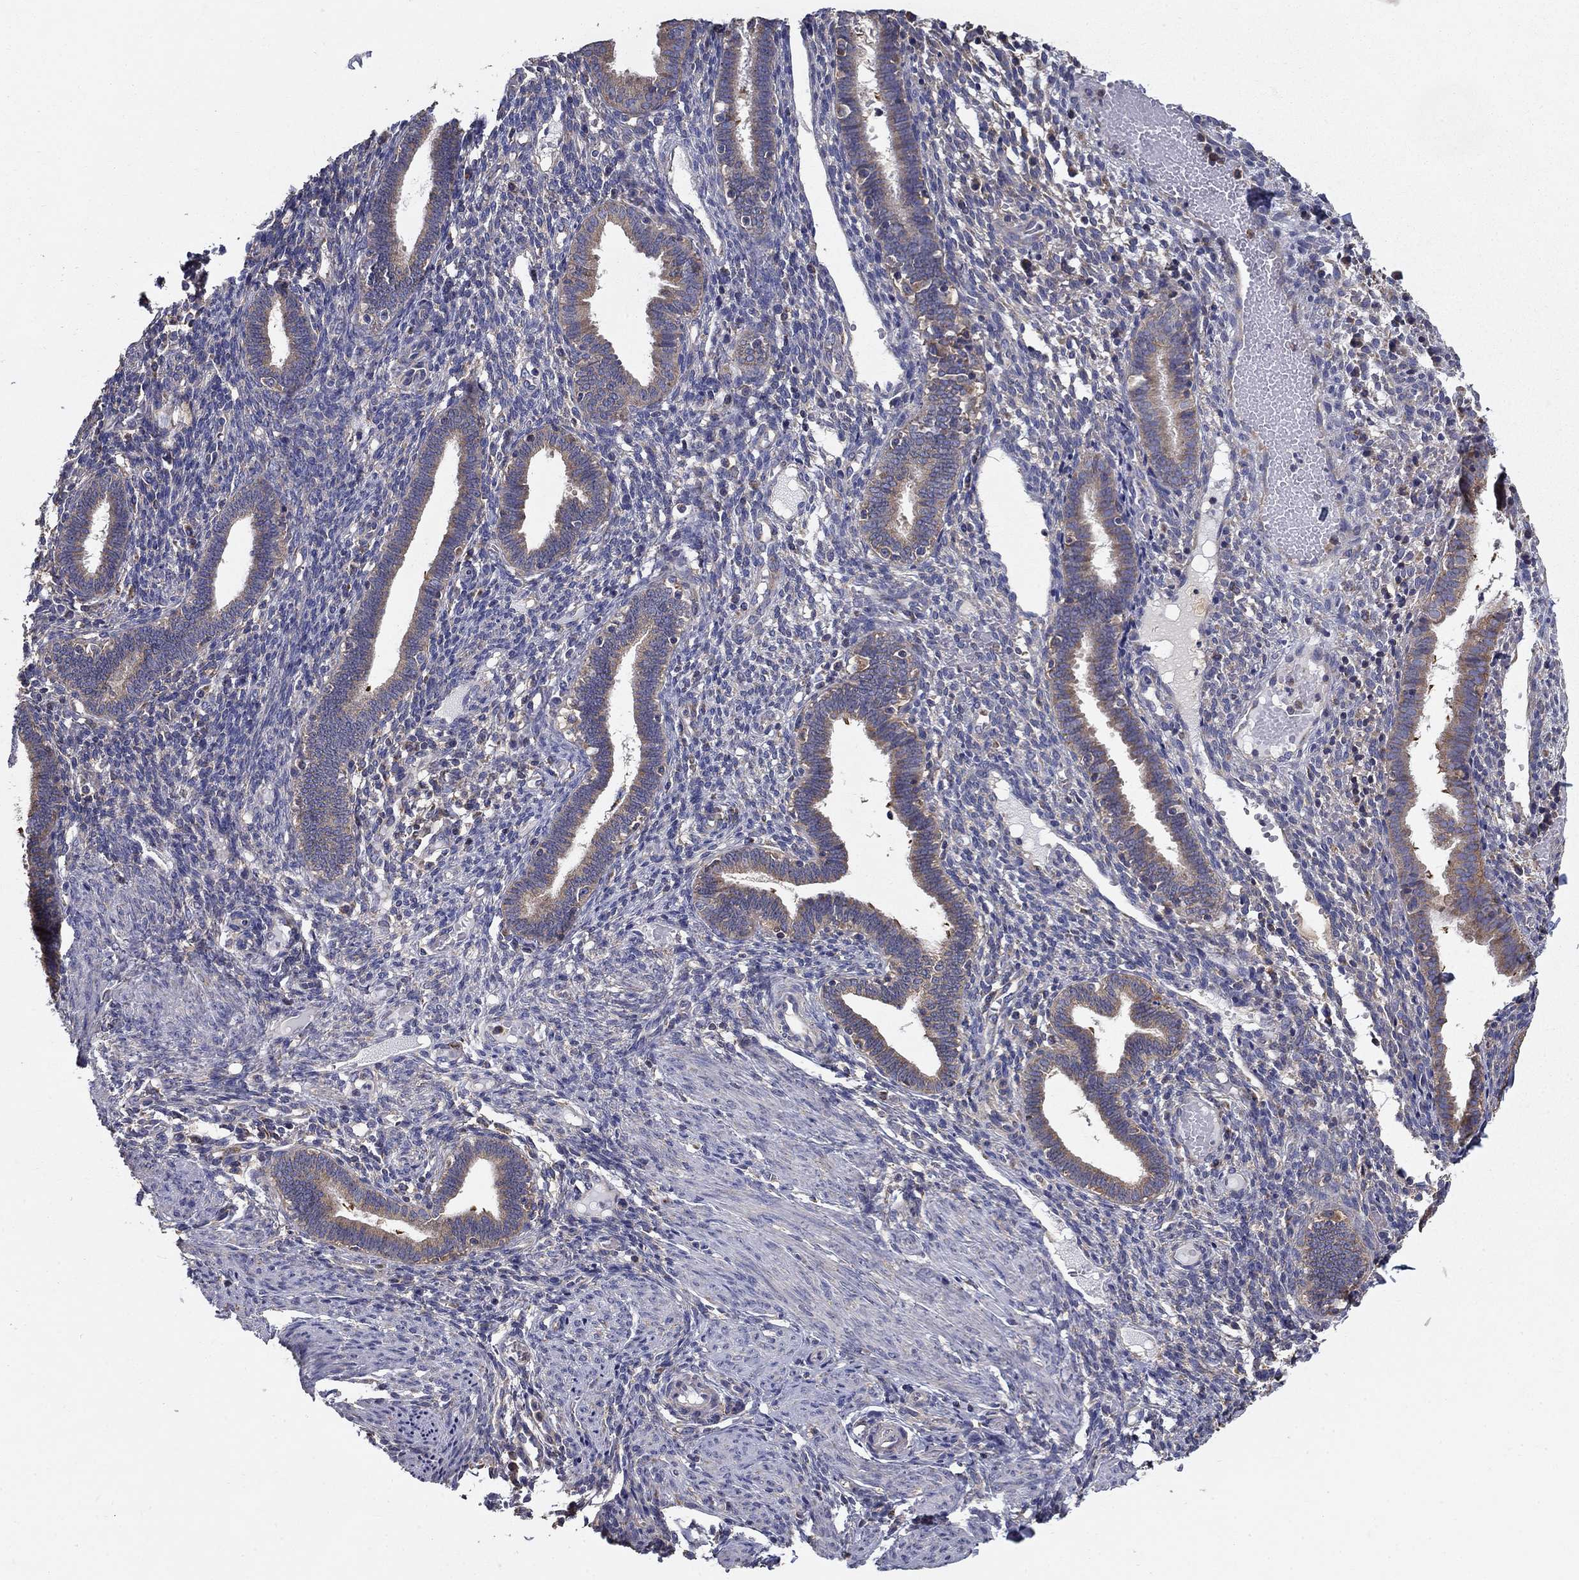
{"staining": {"intensity": "negative", "quantity": "none", "location": "none"}, "tissue": "endometrium", "cell_type": "Cells in endometrial stroma", "image_type": "normal", "snomed": [{"axis": "morphology", "description": "Normal tissue, NOS"}, {"axis": "topography", "description": "Endometrium"}], "caption": "Photomicrograph shows no significant protein staining in cells in endometrial stroma of unremarkable endometrium.", "gene": "NME5", "patient": {"sex": "female", "age": 42}}